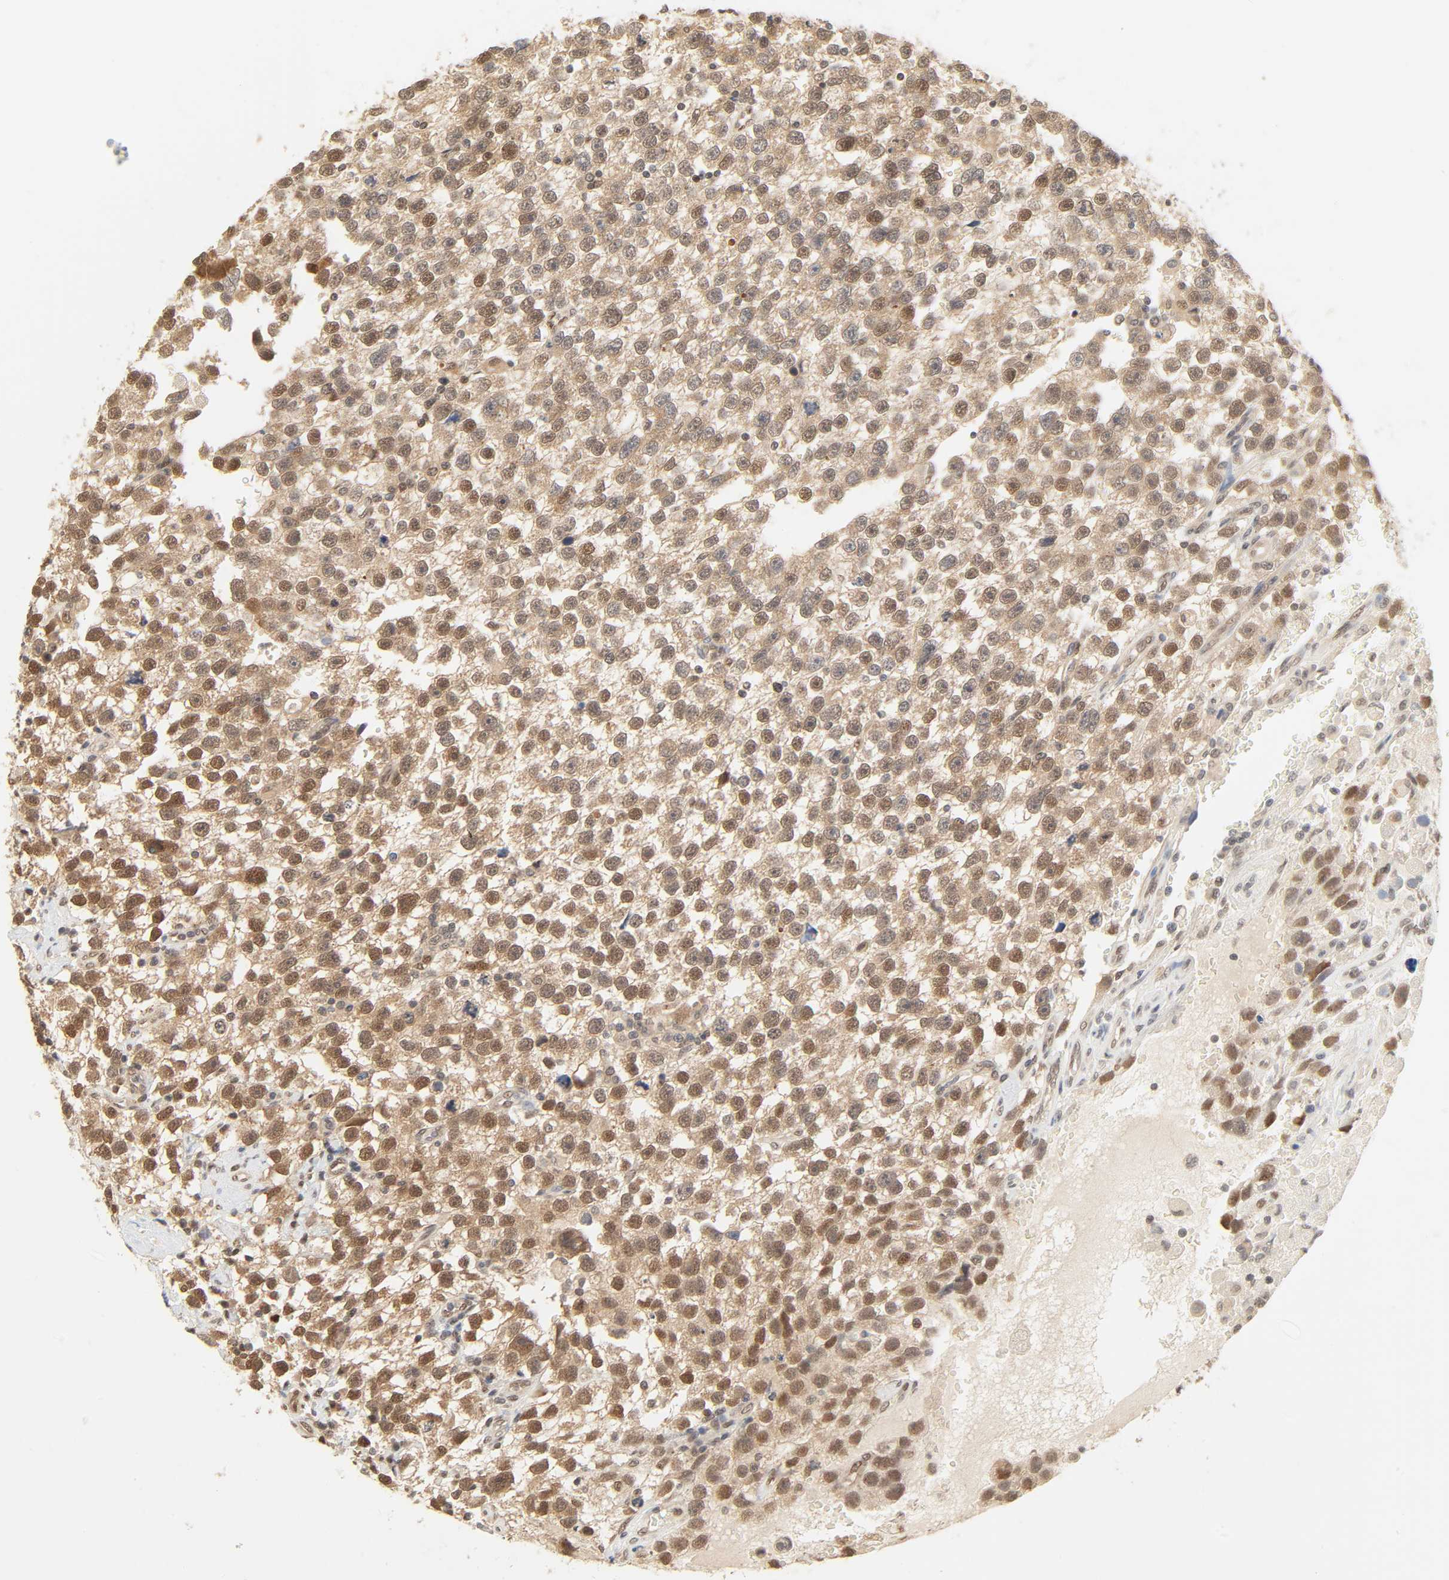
{"staining": {"intensity": "moderate", "quantity": "25%-75%", "location": "cytoplasmic/membranous,nuclear"}, "tissue": "testis cancer", "cell_type": "Tumor cells", "image_type": "cancer", "snomed": [{"axis": "morphology", "description": "Seminoma, NOS"}, {"axis": "topography", "description": "Testis"}], "caption": "DAB (3,3'-diaminobenzidine) immunohistochemical staining of human testis seminoma displays moderate cytoplasmic/membranous and nuclear protein staining in approximately 25%-75% of tumor cells. Using DAB (brown) and hematoxylin (blue) stains, captured at high magnification using brightfield microscopy.", "gene": "UBC", "patient": {"sex": "male", "age": 33}}